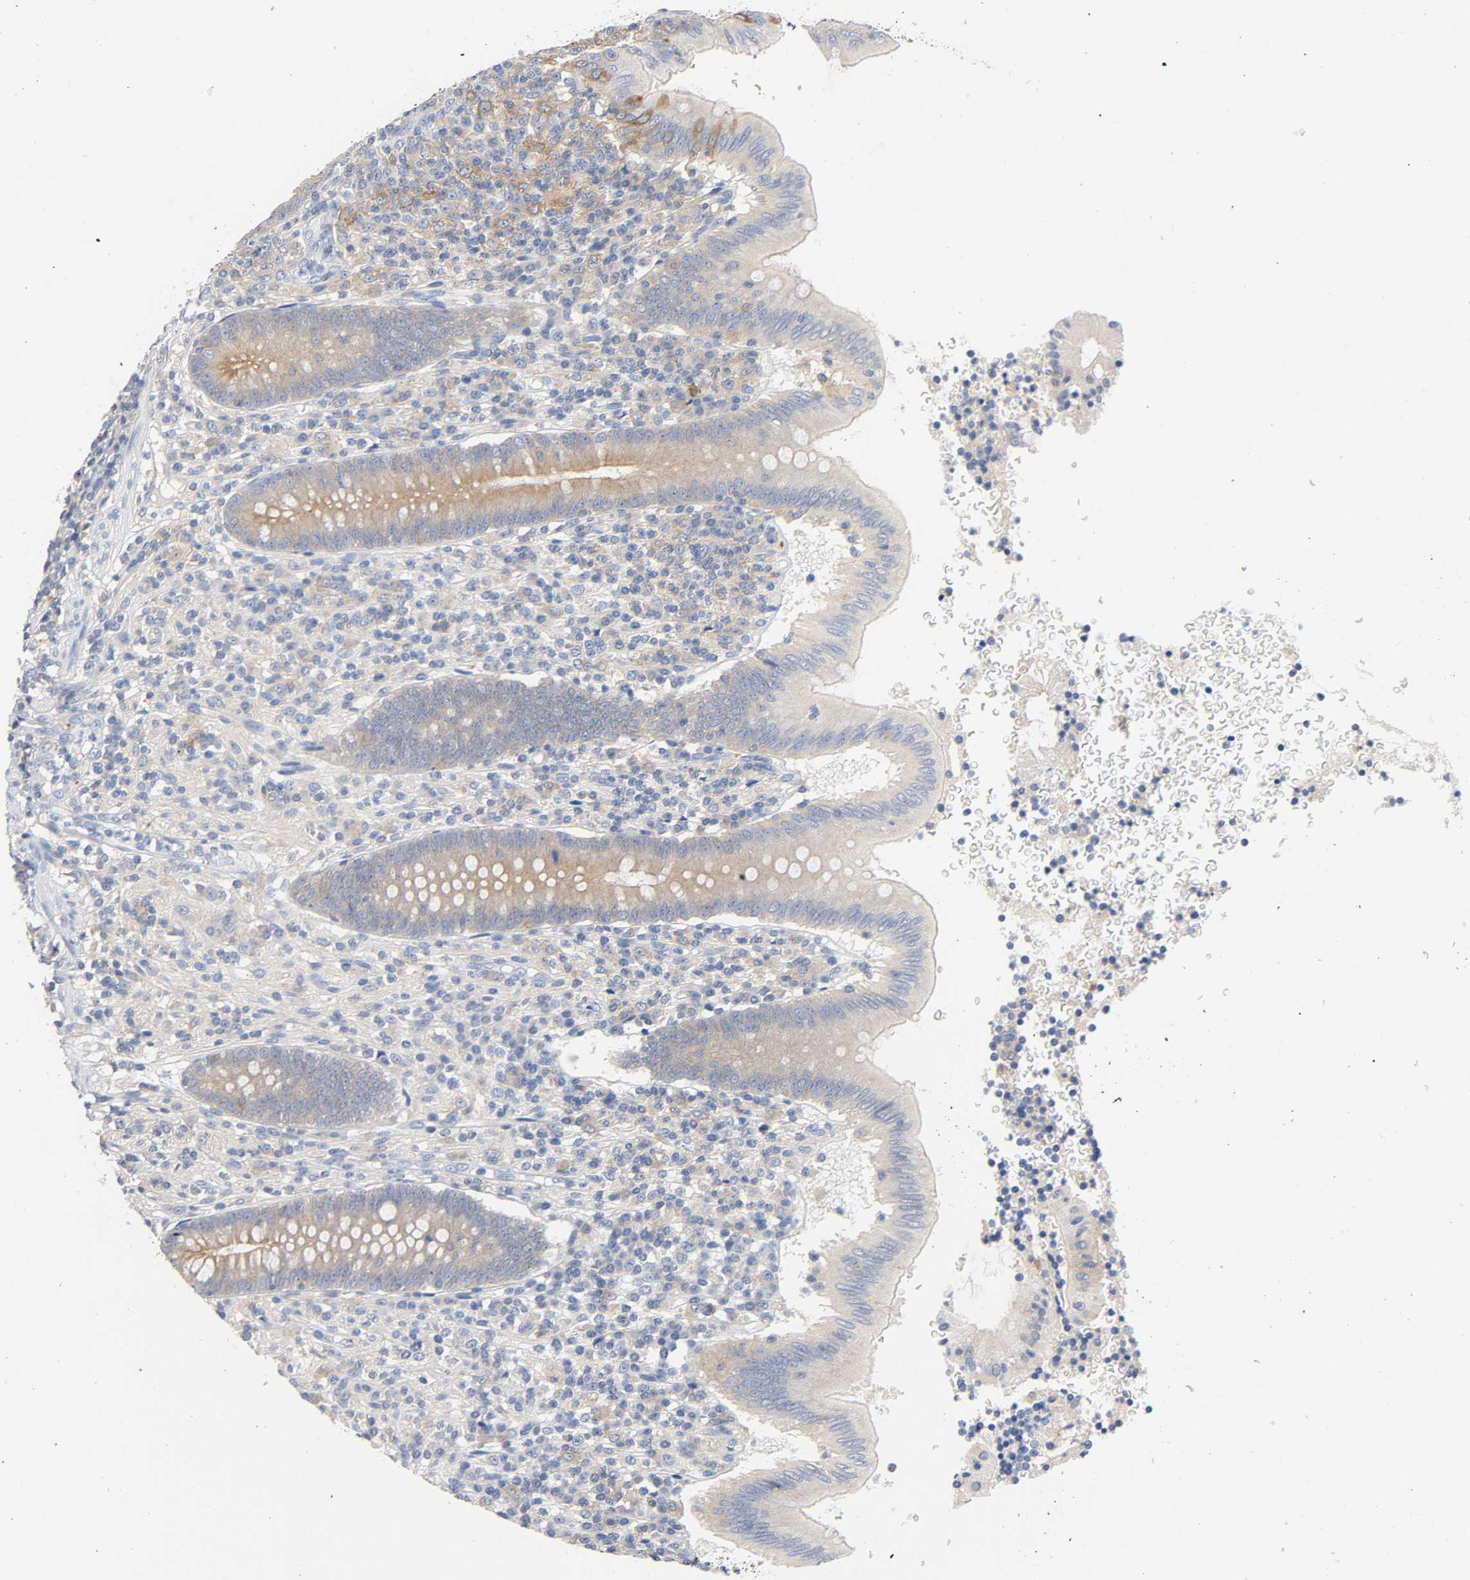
{"staining": {"intensity": "weak", "quantity": "25%-75%", "location": "cytoplasmic/membranous"}, "tissue": "appendix", "cell_type": "Glandular cells", "image_type": "normal", "snomed": [{"axis": "morphology", "description": "Normal tissue, NOS"}, {"axis": "morphology", "description": "Inflammation, NOS"}, {"axis": "topography", "description": "Appendix"}], "caption": "IHC (DAB) staining of unremarkable human appendix displays weak cytoplasmic/membranous protein expression in approximately 25%-75% of glandular cells.", "gene": "SRC", "patient": {"sex": "male", "age": 46}}